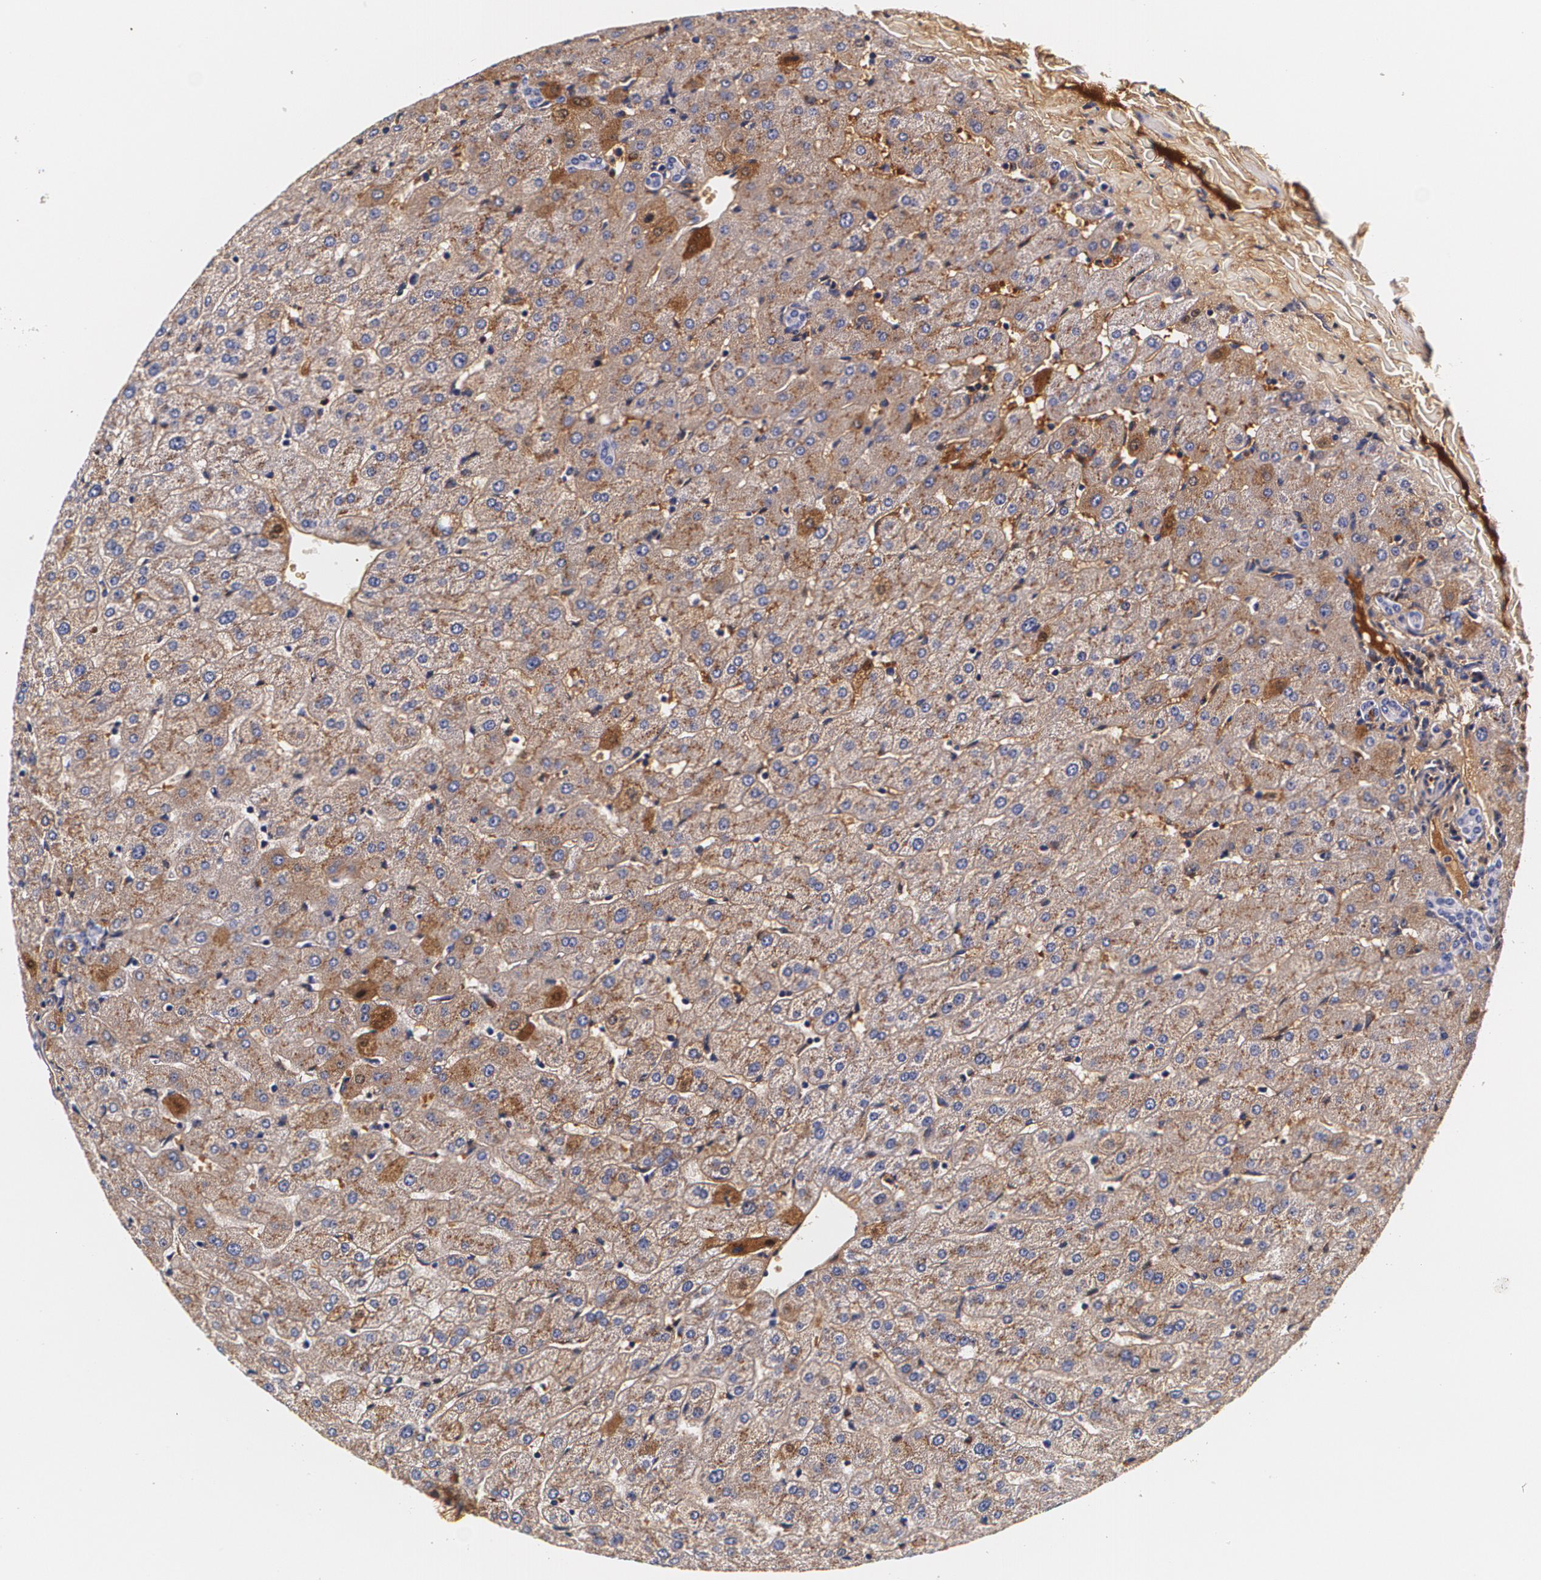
{"staining": {"intensity": "negative", "quantity": "none", "location": "none"}, "tissue": "liver", "cell_type": "Cholangiocytes", "image_type": "normal", "snomed": [{"axis": "morphology", "description": "Normal tissue, NOS"}, {"axis": "morphology", "description": "Fibrosis, NOS"}, {"axis": "topography", "description": "Liver"}], "caption": "Image shows no protein expression in cholangiocytes of unremarkable liver.", "gene": "TTR", "patient": {"sex": "female", "age": 29}}